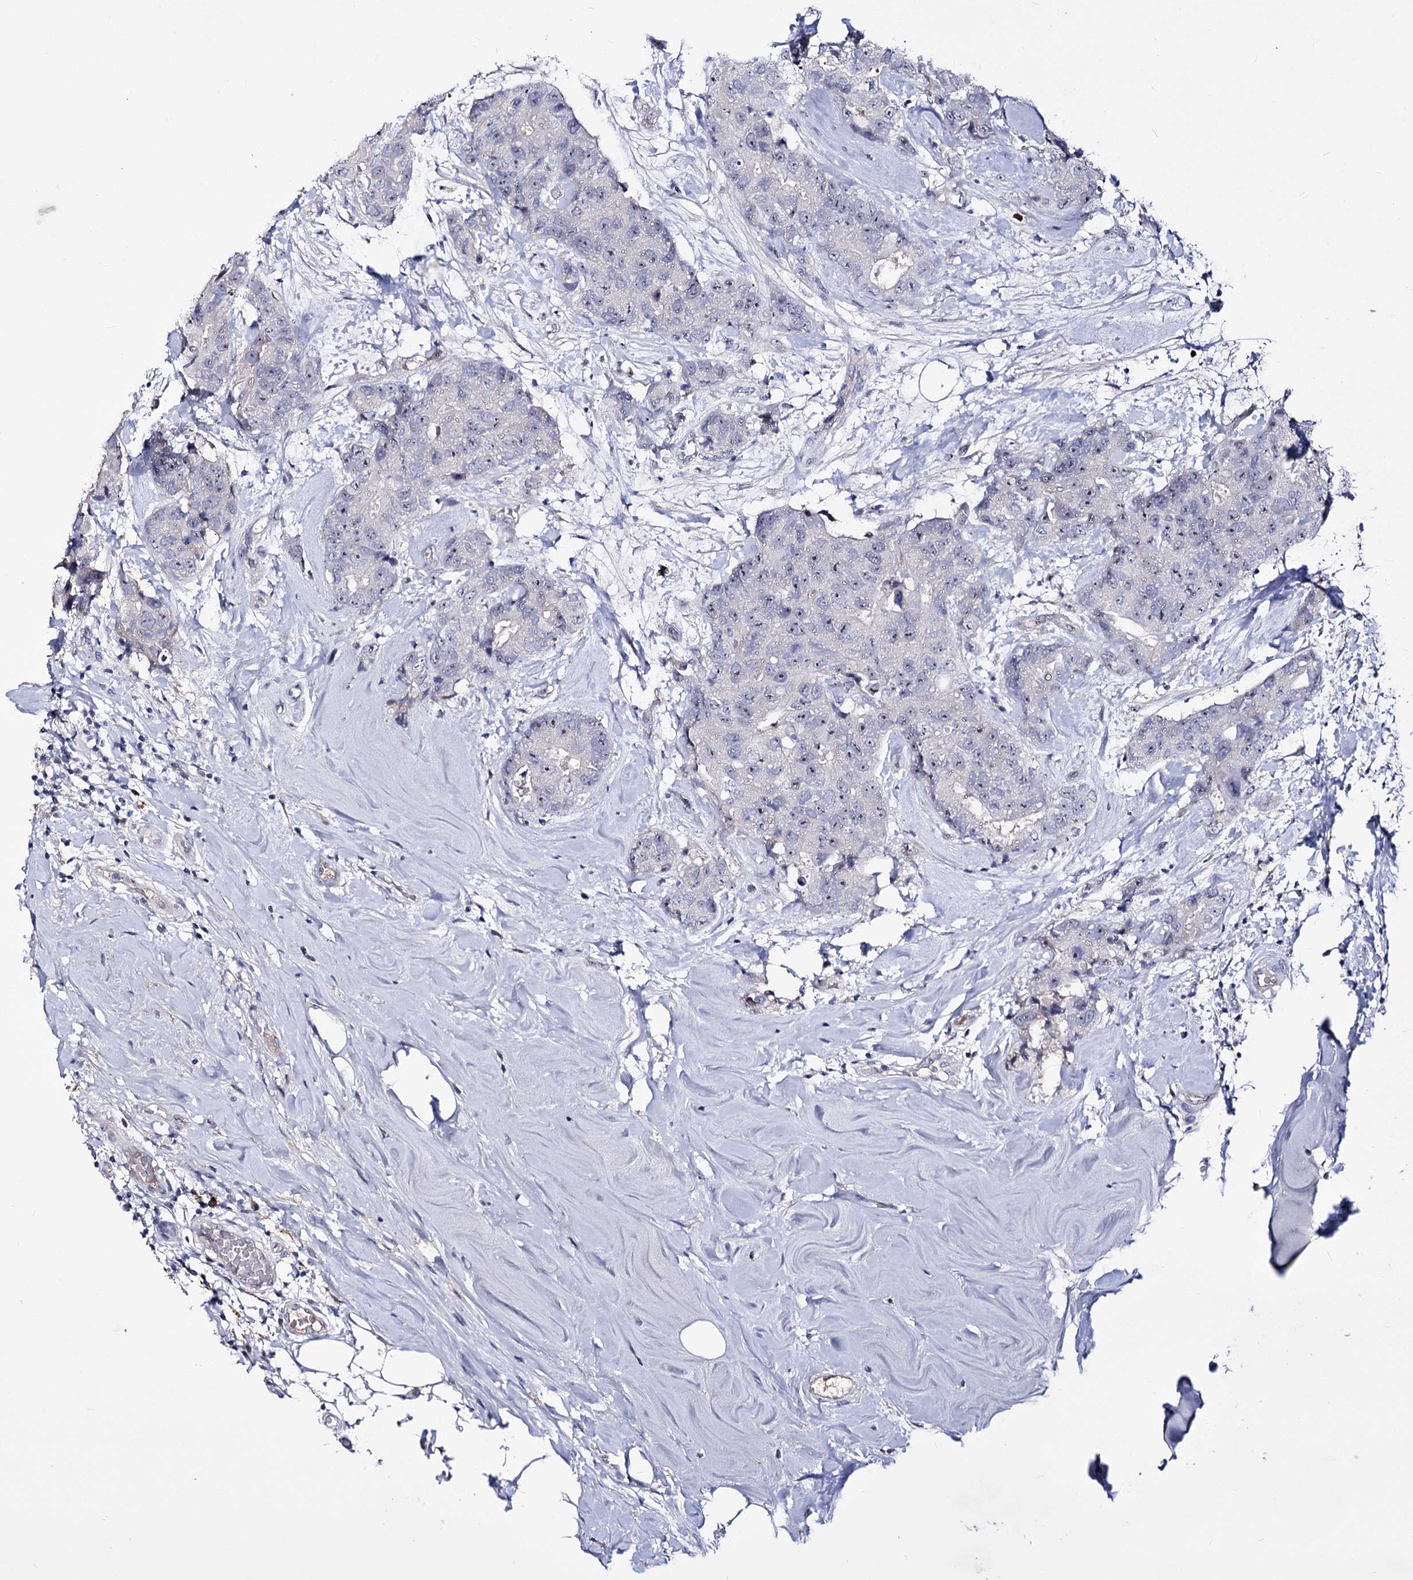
{"staining": {"intensity": "negative", "quantity": "none", "location": "none"}, "tissue": "breast cancer", "cell_type": "Tumor cells", "image_type": "cancer", "snomed": [{"axis": "morphology", "description": "Duct carcinoma"}, {"axis": "topography", "description": "Breast"}], "caption": "A photomicrograph of human breast cancer is negative for staining in tumor cells. (Stains: DAB immunohistochemistry (IHC) with hematoxylin counter stain, Microscopy: brightfield microscopy at high magnification).", "gene": "PCGF5", "patient": {"sex": "female", "age": 62}}